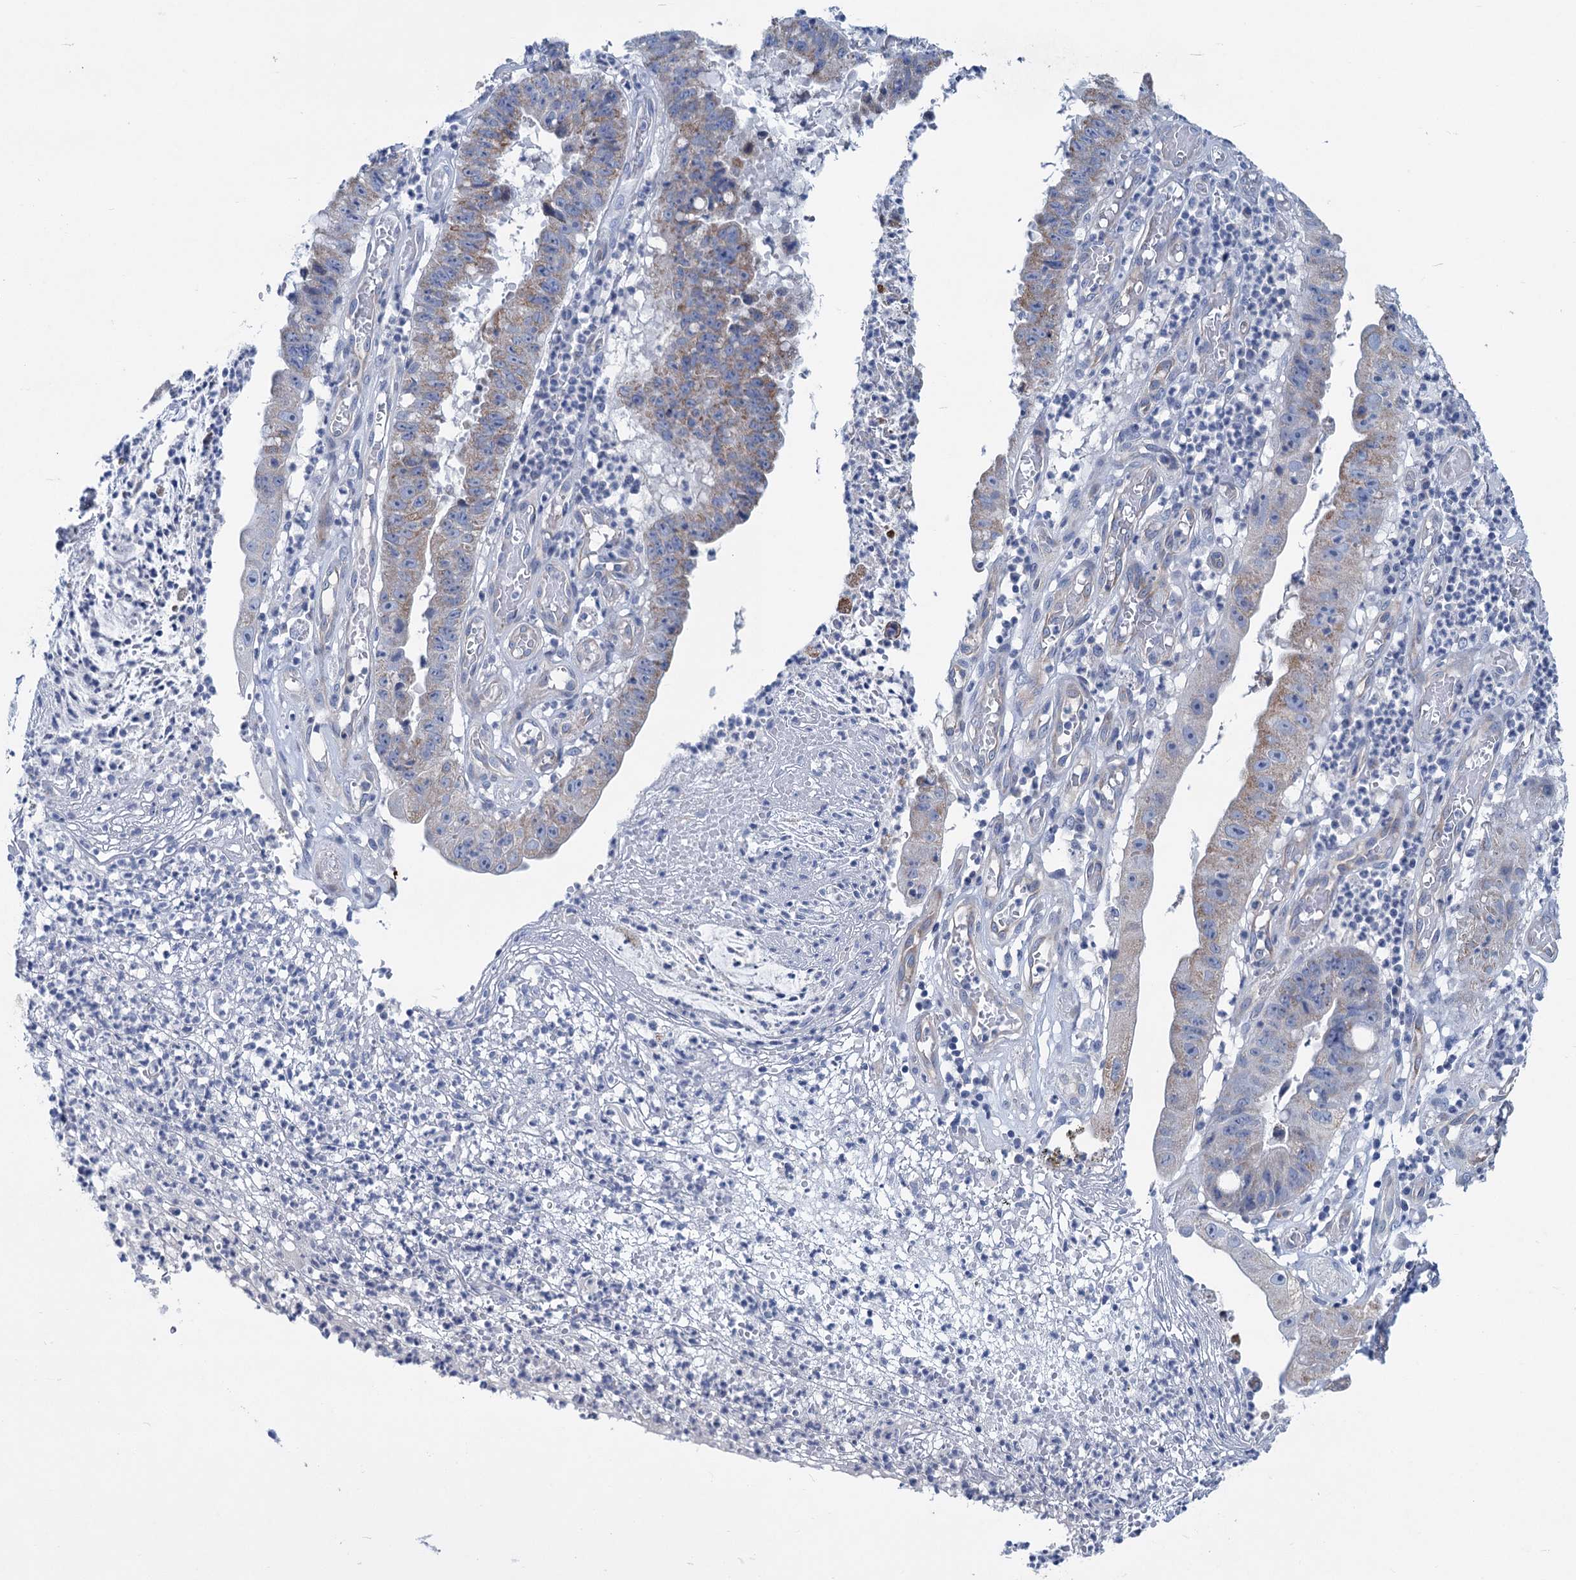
{"staining": {"intensity": "moderate", "quantity": "25%-75%", "location": "cytoplasmic/membranous"}, "tissue": "stomach cancer", "cell_type": "Tumor cells", "image_type": "cancer", "snomed": [{"axis": "morphology", "description": "Adenocarcinoma, NOS"}, {"axis": "topography", "description": "Stomach"}], "caption": "Stomach adenocarcinoma was stained to show a protein in brown. There is medium levels of moderate cytoplasmic/membranous staining in approximately 25%-75% of tumor cells.", "gene": "CHDH", "patient": {"sex": "male", "age": 59}}